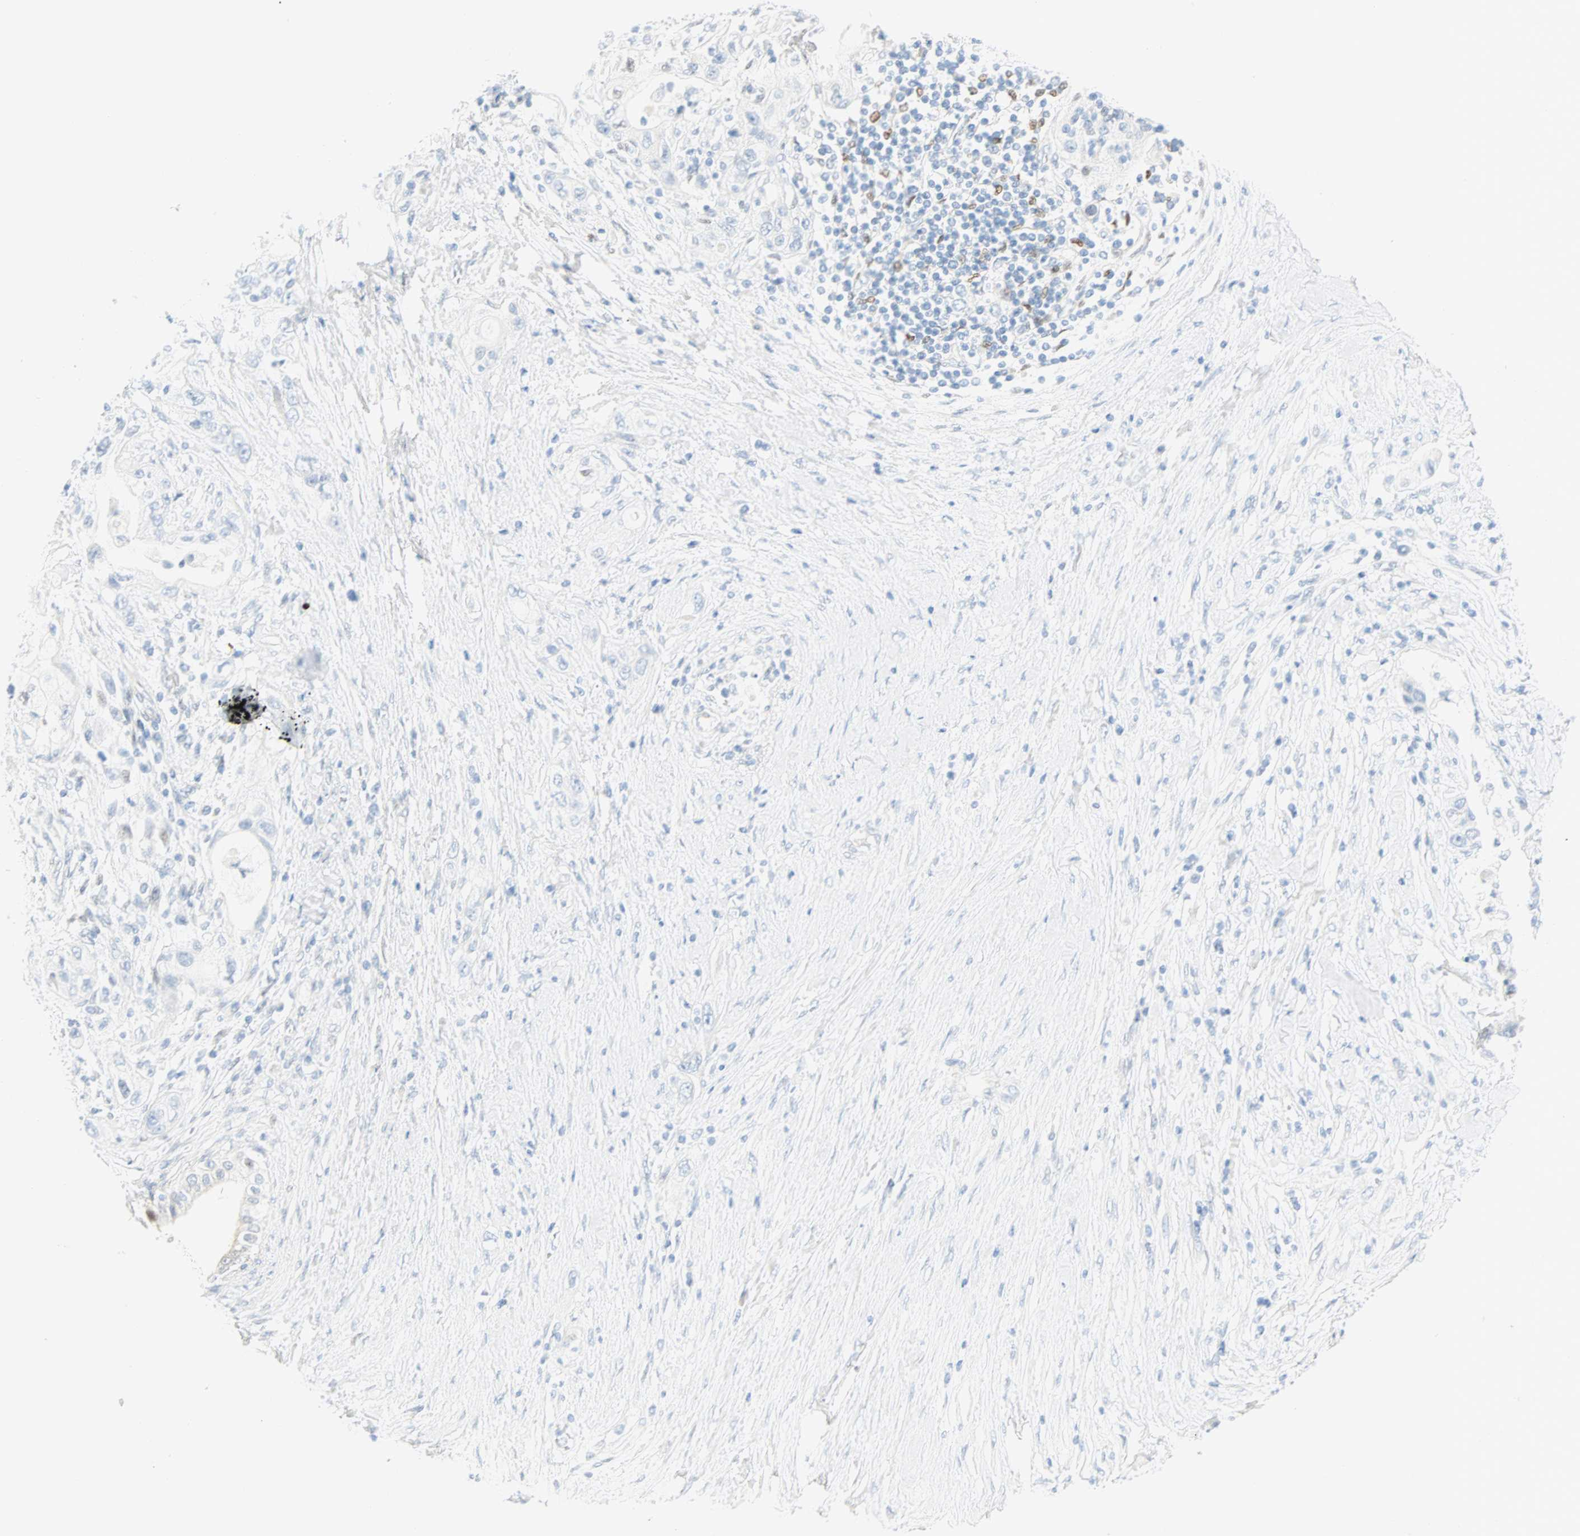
{"staining": {"intensity": "negative", "quantity": "none", "location": "none"}, "tissue": "pancreatic cancer", "cell_type": "Tumor cells", "image_type": "cancer", "snomed": [{"axis": "morphology", "description": "Adenocarcinoma, NOS"}, {"axis": "topography", "description": "Pancreas"}], "caption": "Immunohistochemistry (IHC) of adenocarcinoma (pancreatic) reveals no staining in tumor cells.", "gene": "SELENBP1", "patient": {"sex": "female", "age": 70}}